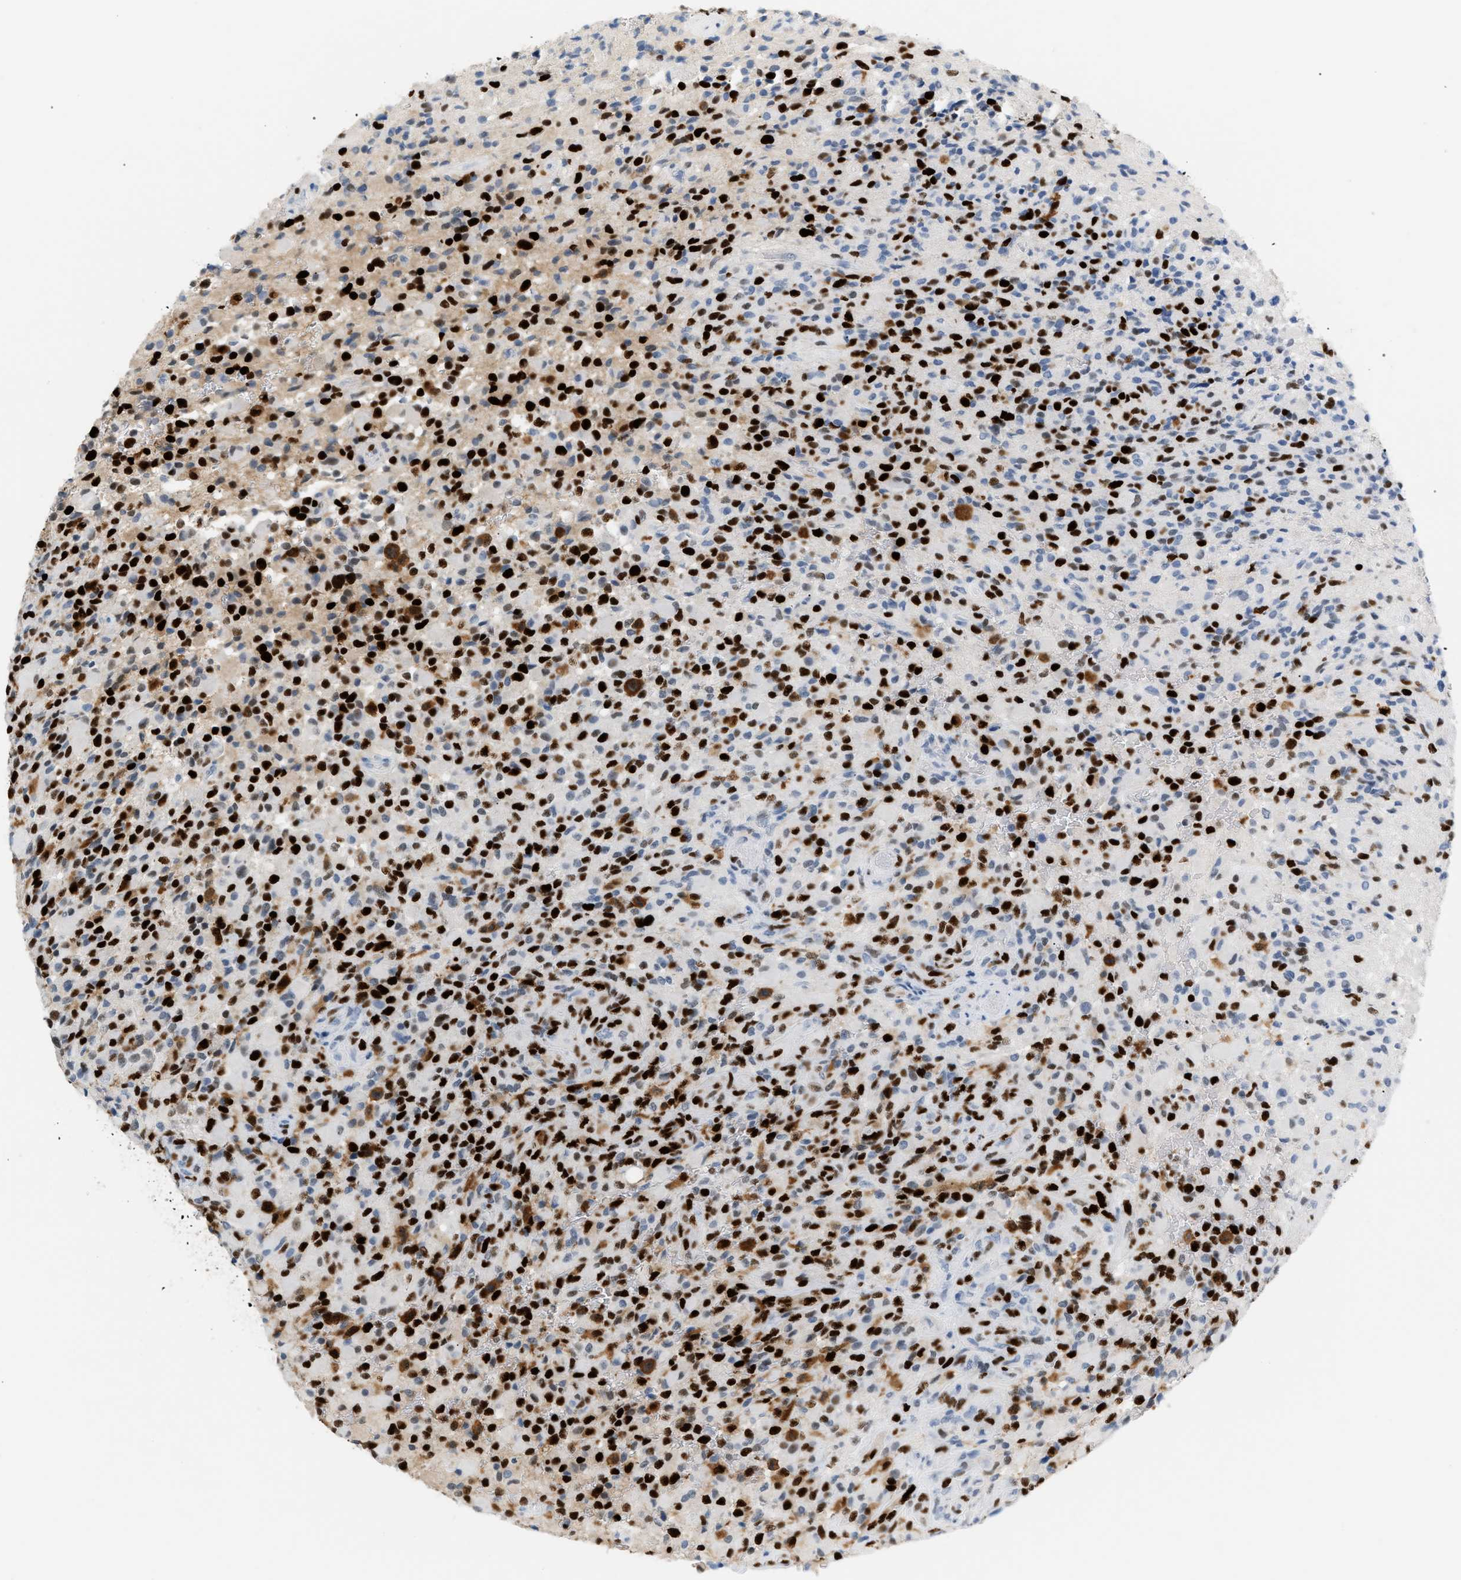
{"staining": {"intensity": "strong", "quantity": "25%-75%", "location": "cytoplasmic/membranous,nuclear"}, "tissue": "glioma", "cell_type": "Tumor cells", "image_type": "cancer", "snomed": [{"axis": "morphology", "description": "Glioma, malignant, High grade"}, {"axis": "topography", "description": "Brain"}], "caption": "Malignant glioma (high-grade) stained with IHC reveals strong cytoplasmic/membranous and nuclear staining in approximately 25%-75% of tumor cells.", "gene": "MCM7", "patient": {"sex": "male", "age": 71}}